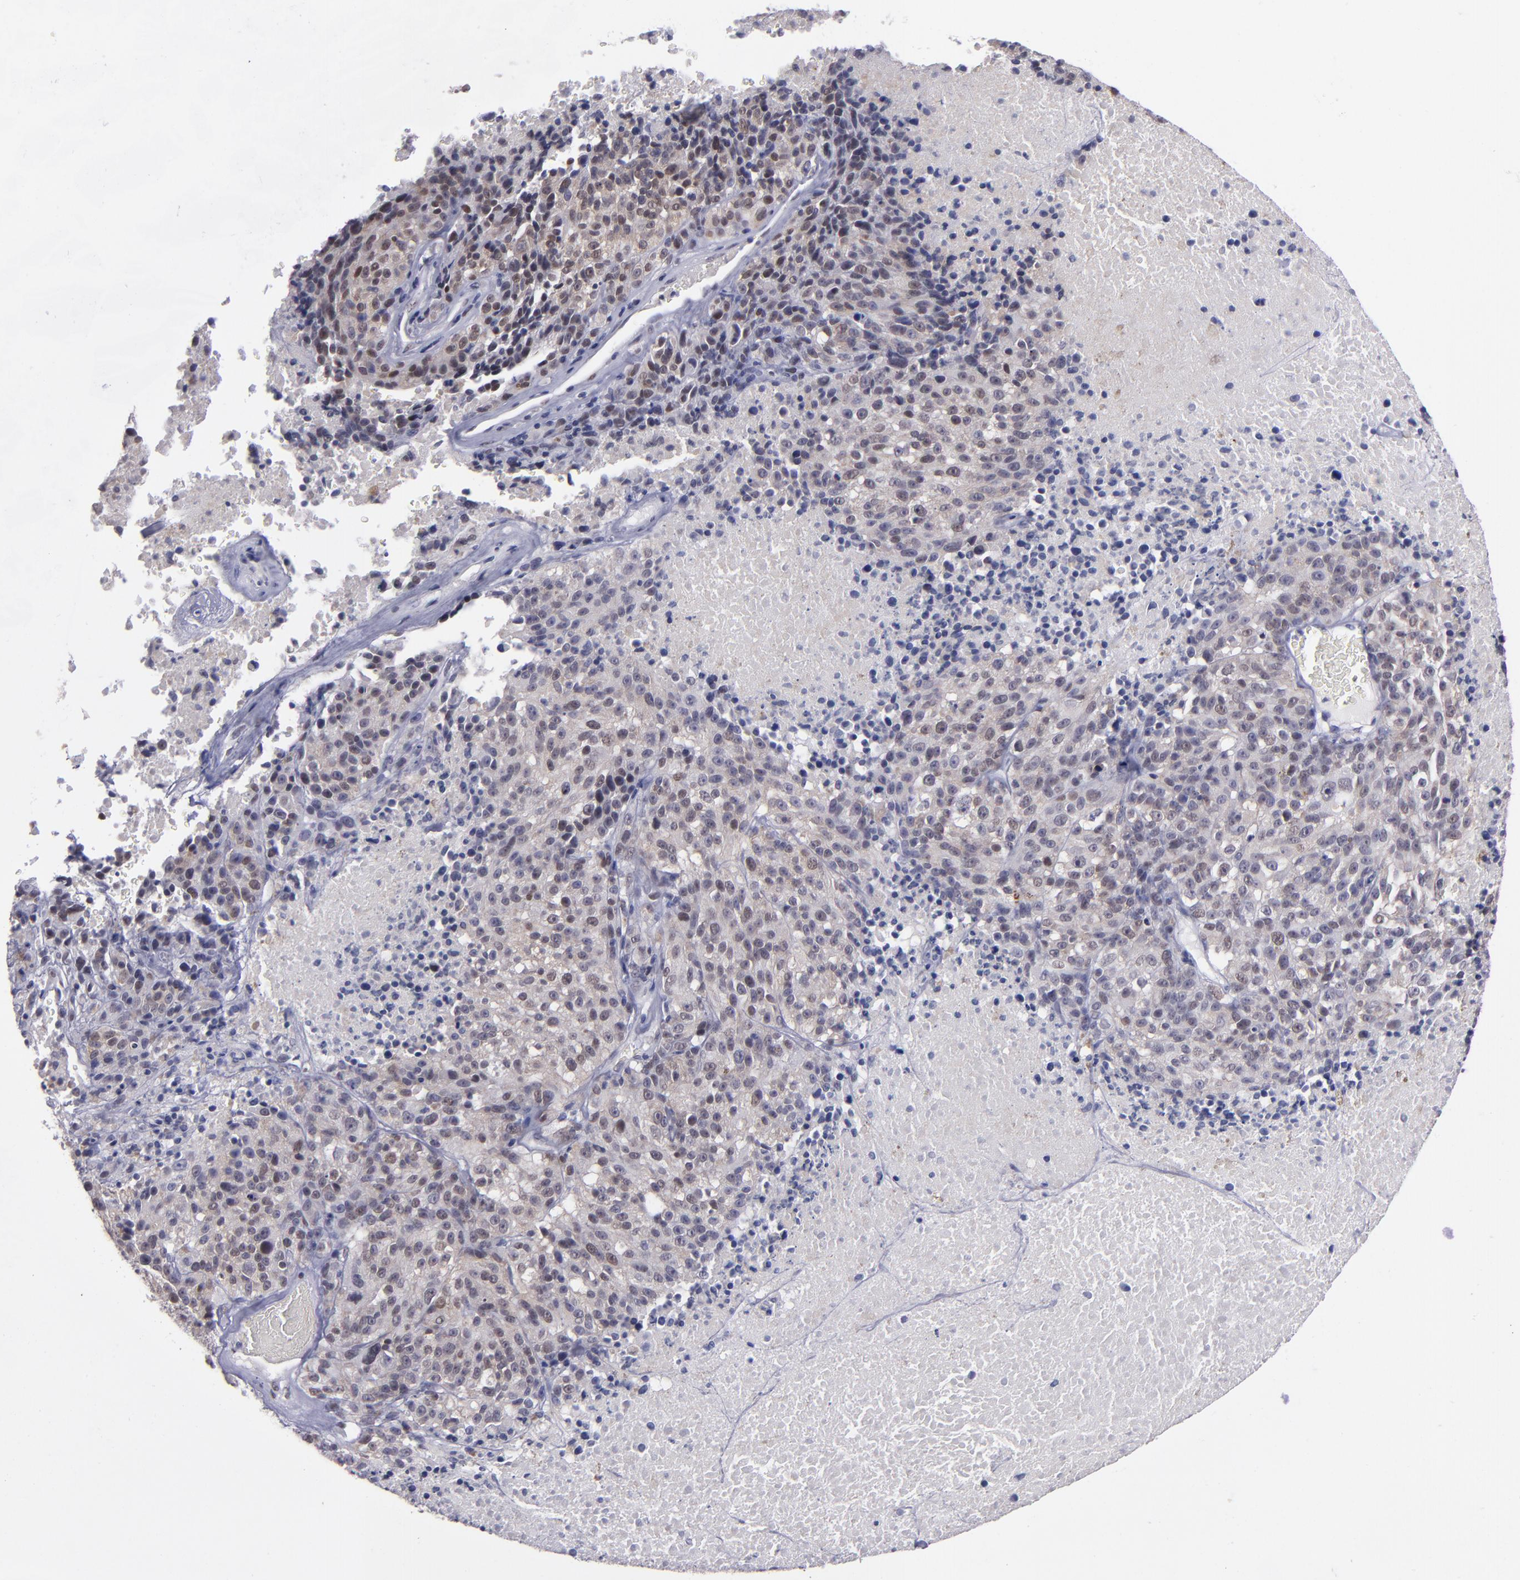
{"staining": {"intensity": "weak", "quantity": "25%-75%", "location": "cytoplasmic/membranous,nuclear"}, "tissue": "melanoma", "cell_type": "Tumor cells", "image_type": "cancer", "snomed": [{"axis": "morphology", "description": "Malignant melanoma, Metastatic site"}, {"axis": "topography", "description": "Cerebral cortex"}], "caption": "Protein positivity by immunohistochemistry (IHC) displays weak cytoplasmic/membranous and nuclear positivity in about 25%-75% of tumor cells in malignant melanoma (metastatic site). Immunohistochemistry stains the protein of interest in brown and the nuclei are stained blue.", "gene": "OTUB2", "patient": {"sex": "female", "age": 52}}